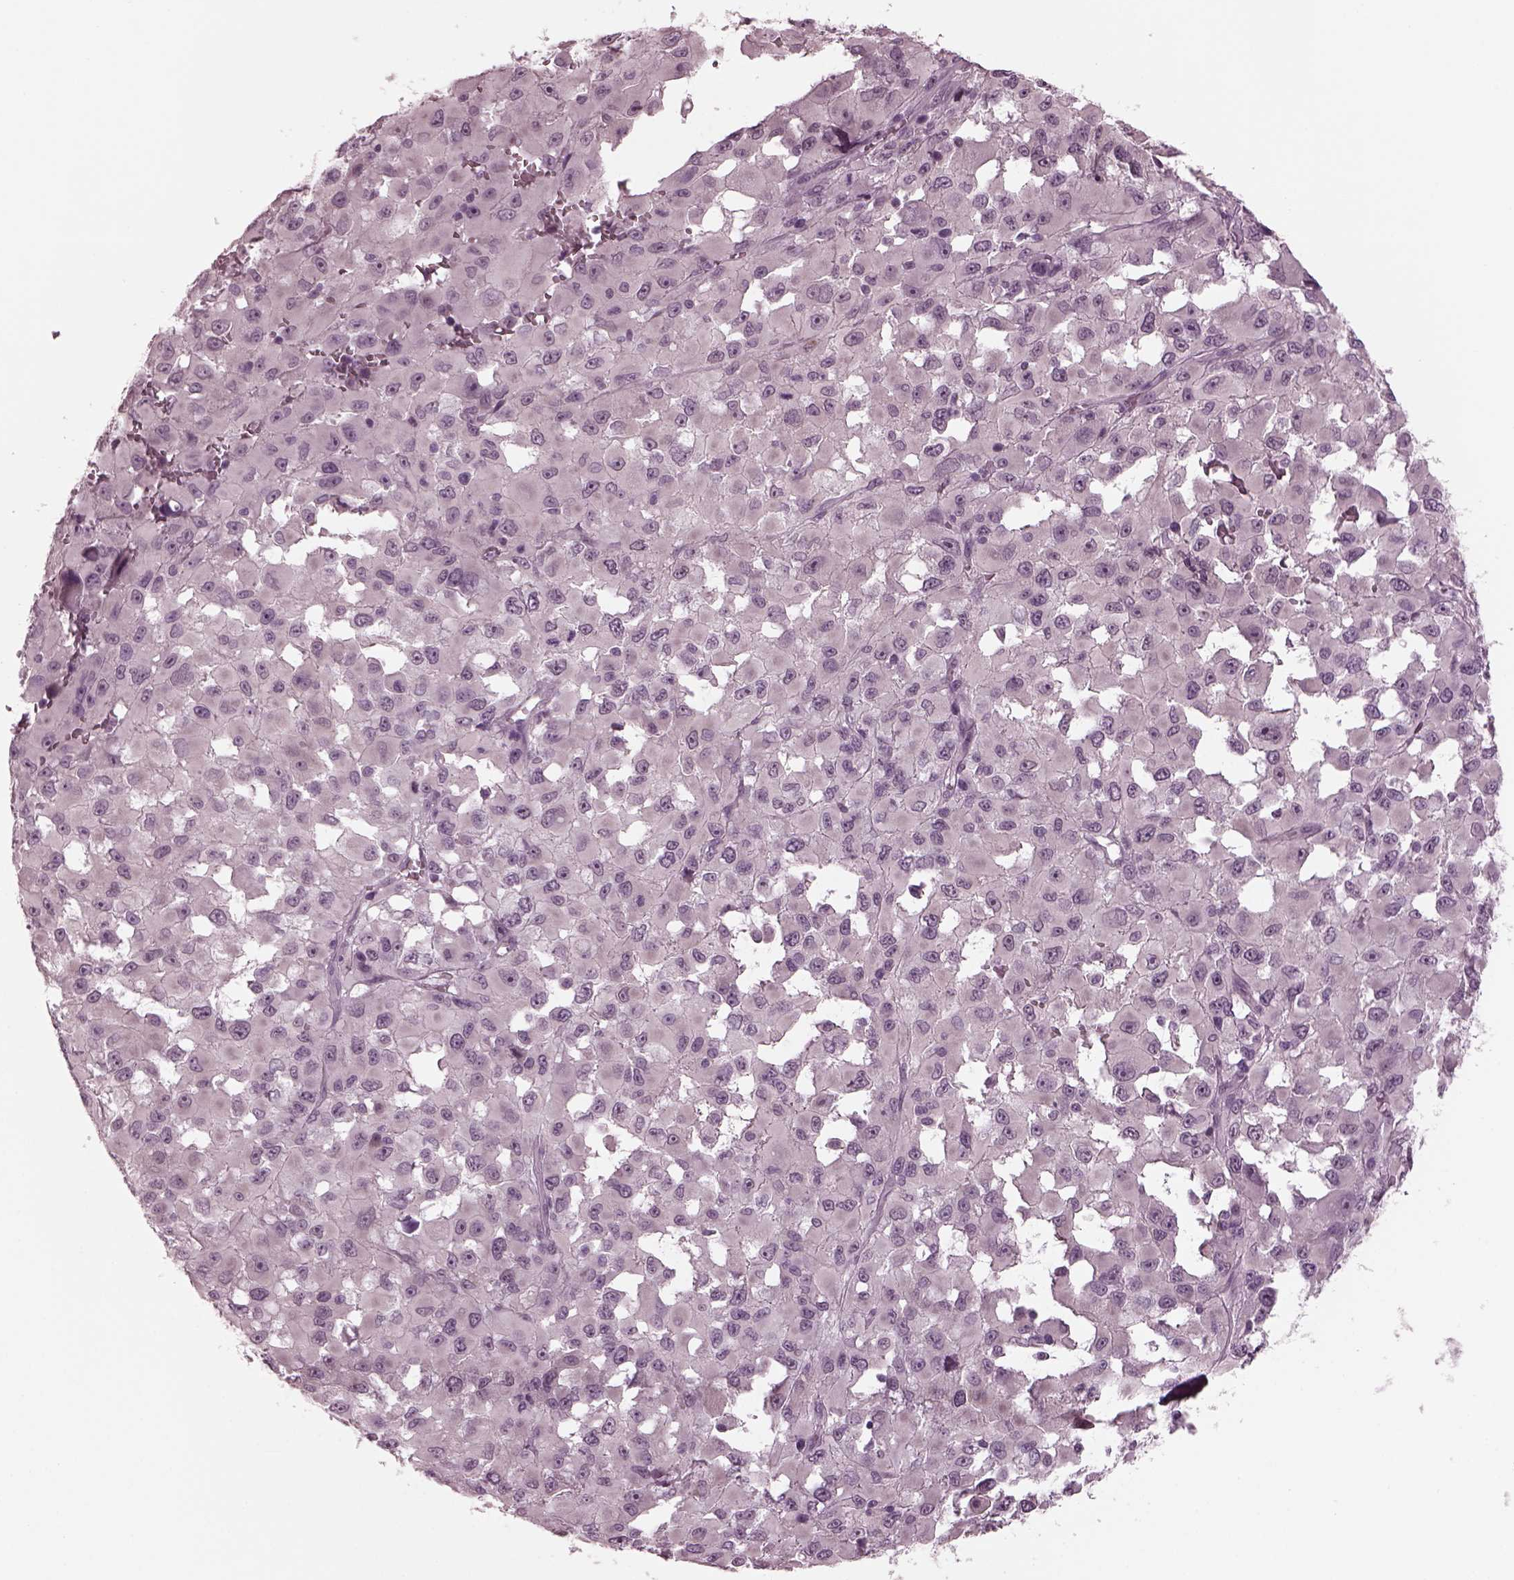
{"staining": {"intensity": "negative", "quantity": "none", "location": "none"}, "tissue": "melanoma", "cell_type": "Tumor cells", "image_type": "cancer", "snomed": [{"axis": "morphology", "description": "Malignant melanoma, Metastatic site"}, {"axis": "topography", "description": "Lymph node"}], "caption": "An immunohistochemistry photomicrograph of melanoma is shown. There is no staining in tumor cells of melanoma.", "gene": "CLCN4", "patient": {"sex": "male", "age": 50}}